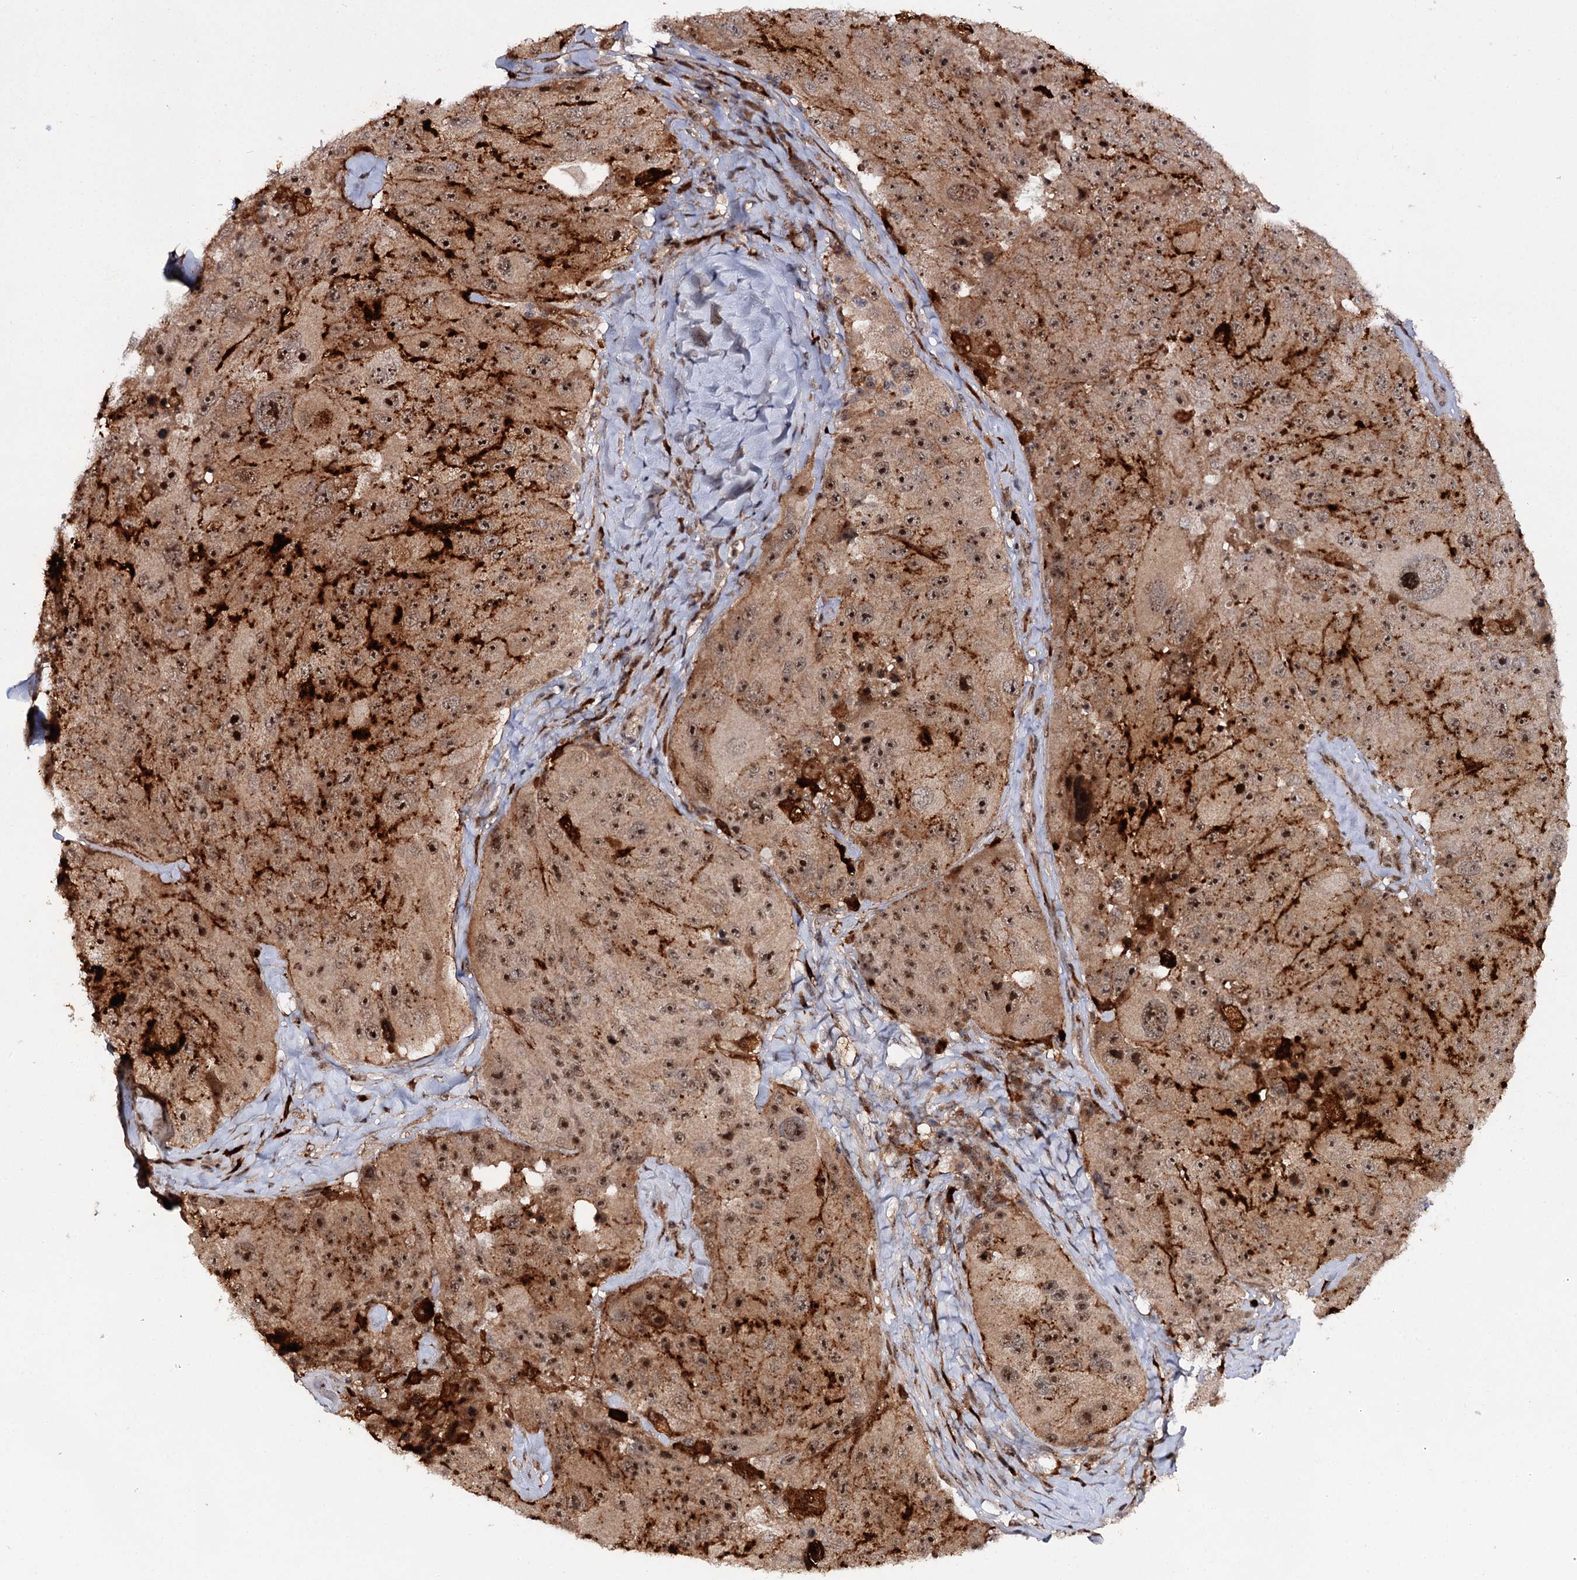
{"staining": {"intensity": "moderate", "quantity": ">75%", "location": "cytoplasmic/membranous,nuclear"}, "tissue": "melanoma", "cell_type": "Tumor cells", "image_type": "cancer", "snomed": [{"axis": "morphology", "description": "Malignant melanoma, Metastatic site"}, {"axis": "topography", "description": "Lymph node"}], "caption": "Tumor cells exhibit moderate cytoplasmic/membranous and nuclear positivity in about >75% of cells in melanoma.", "gene": "BUD13", "patient": {"sex": "male", "age": 62}}